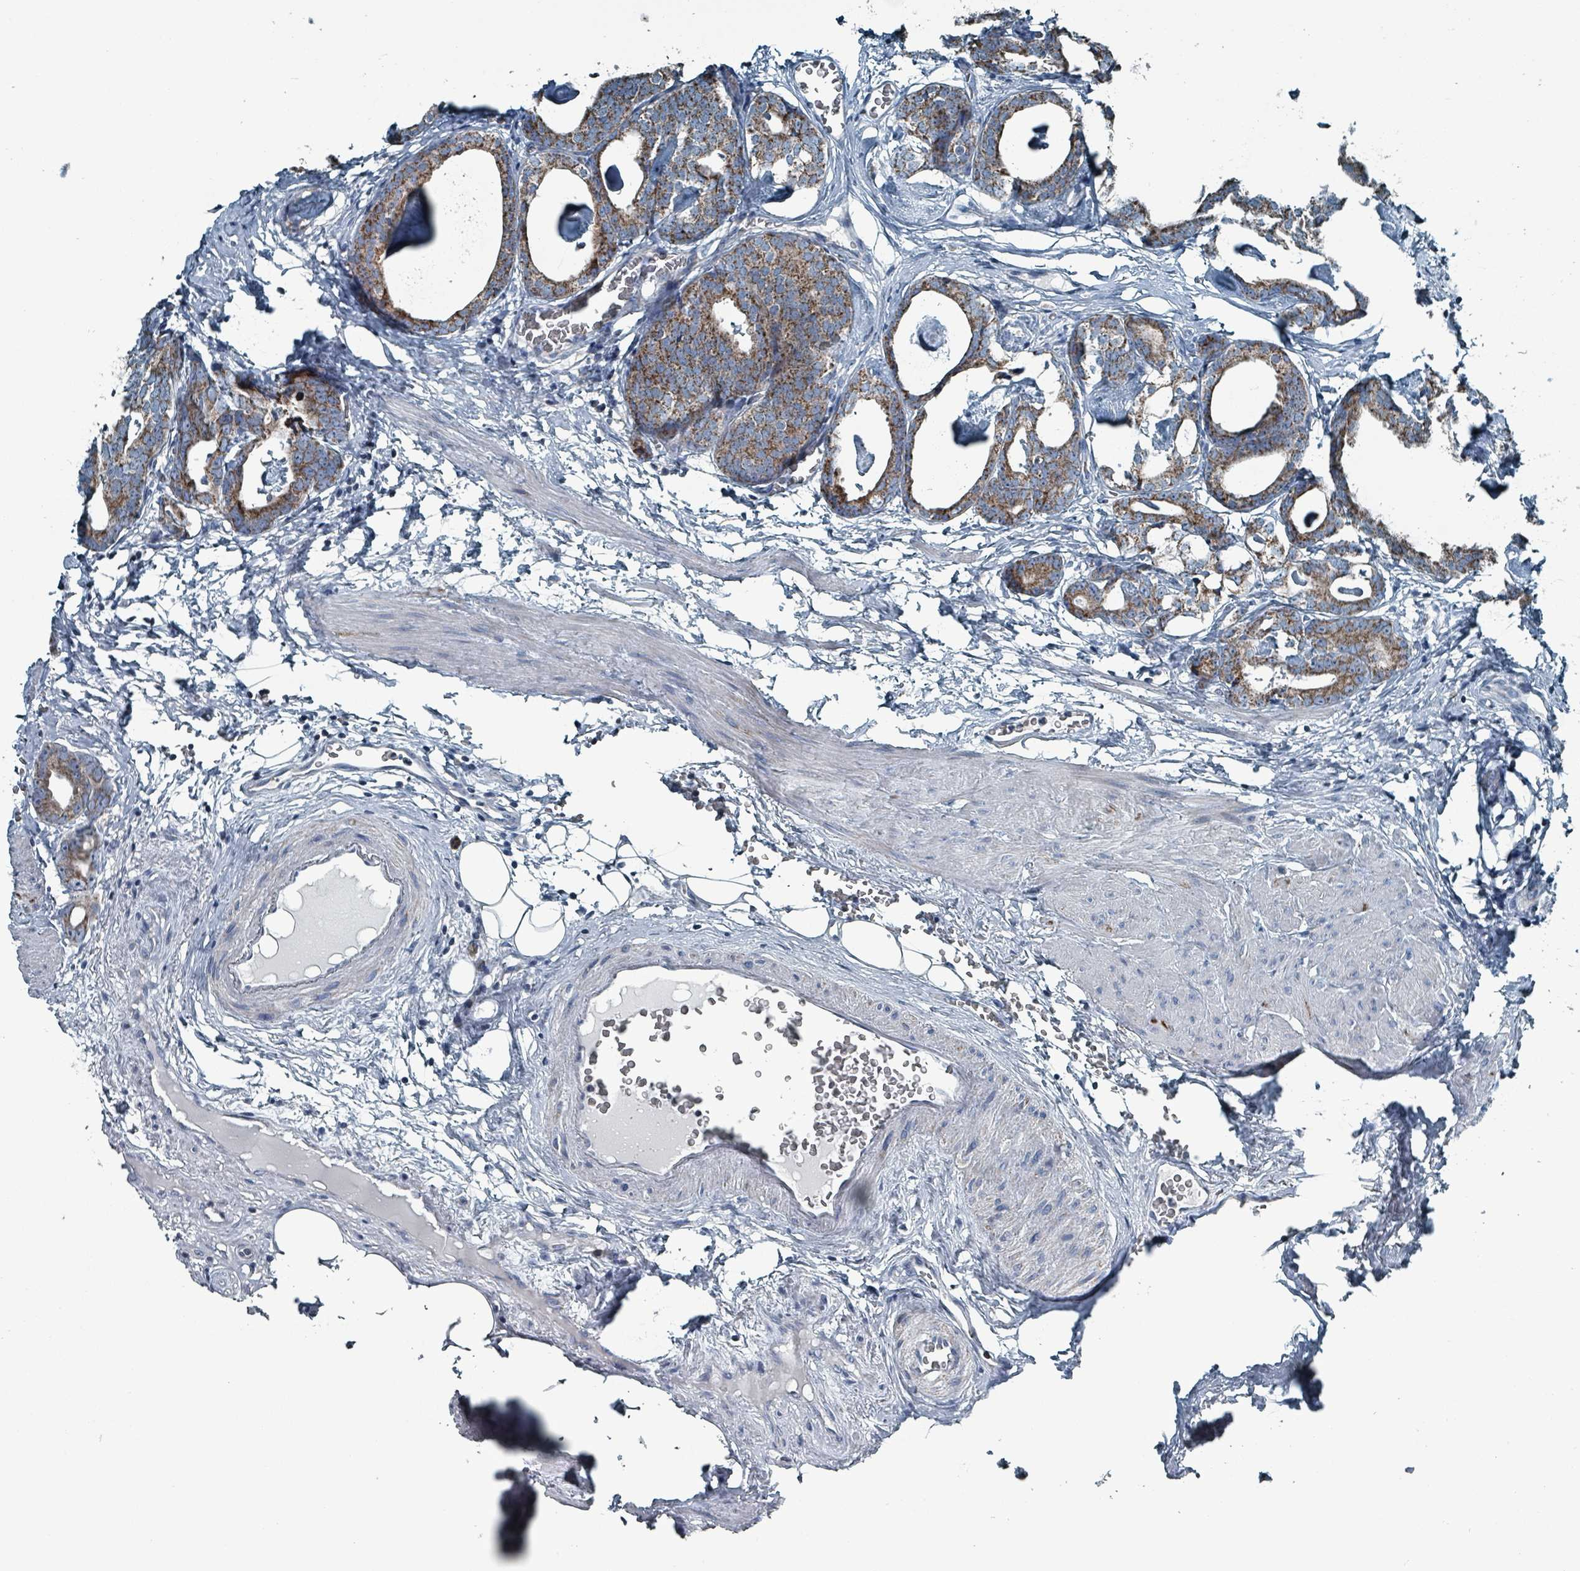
{"staining": {"intensity": "moderate", "quantity": ">75%", "location": "cytoplasmic/membranous"}, "tissue": "prostate cancer", "cell_type": "Tumor cells", "image_type": "cancer", "snomed": [{"axis": "morphology", "description": "Adenocarcinoma, Low grade"}, {"axis": "topography", "description": "Prostate"}], "caption": "The histopathology image reveals staining of prostate cancer (adenocarcinoma (low-grade)), revealing moderate cytoplasmic/membranous protein staining (brown color) within tumor cells.", "gene": "ABHD18", "patient": {"sex": "male", "age": 71}}